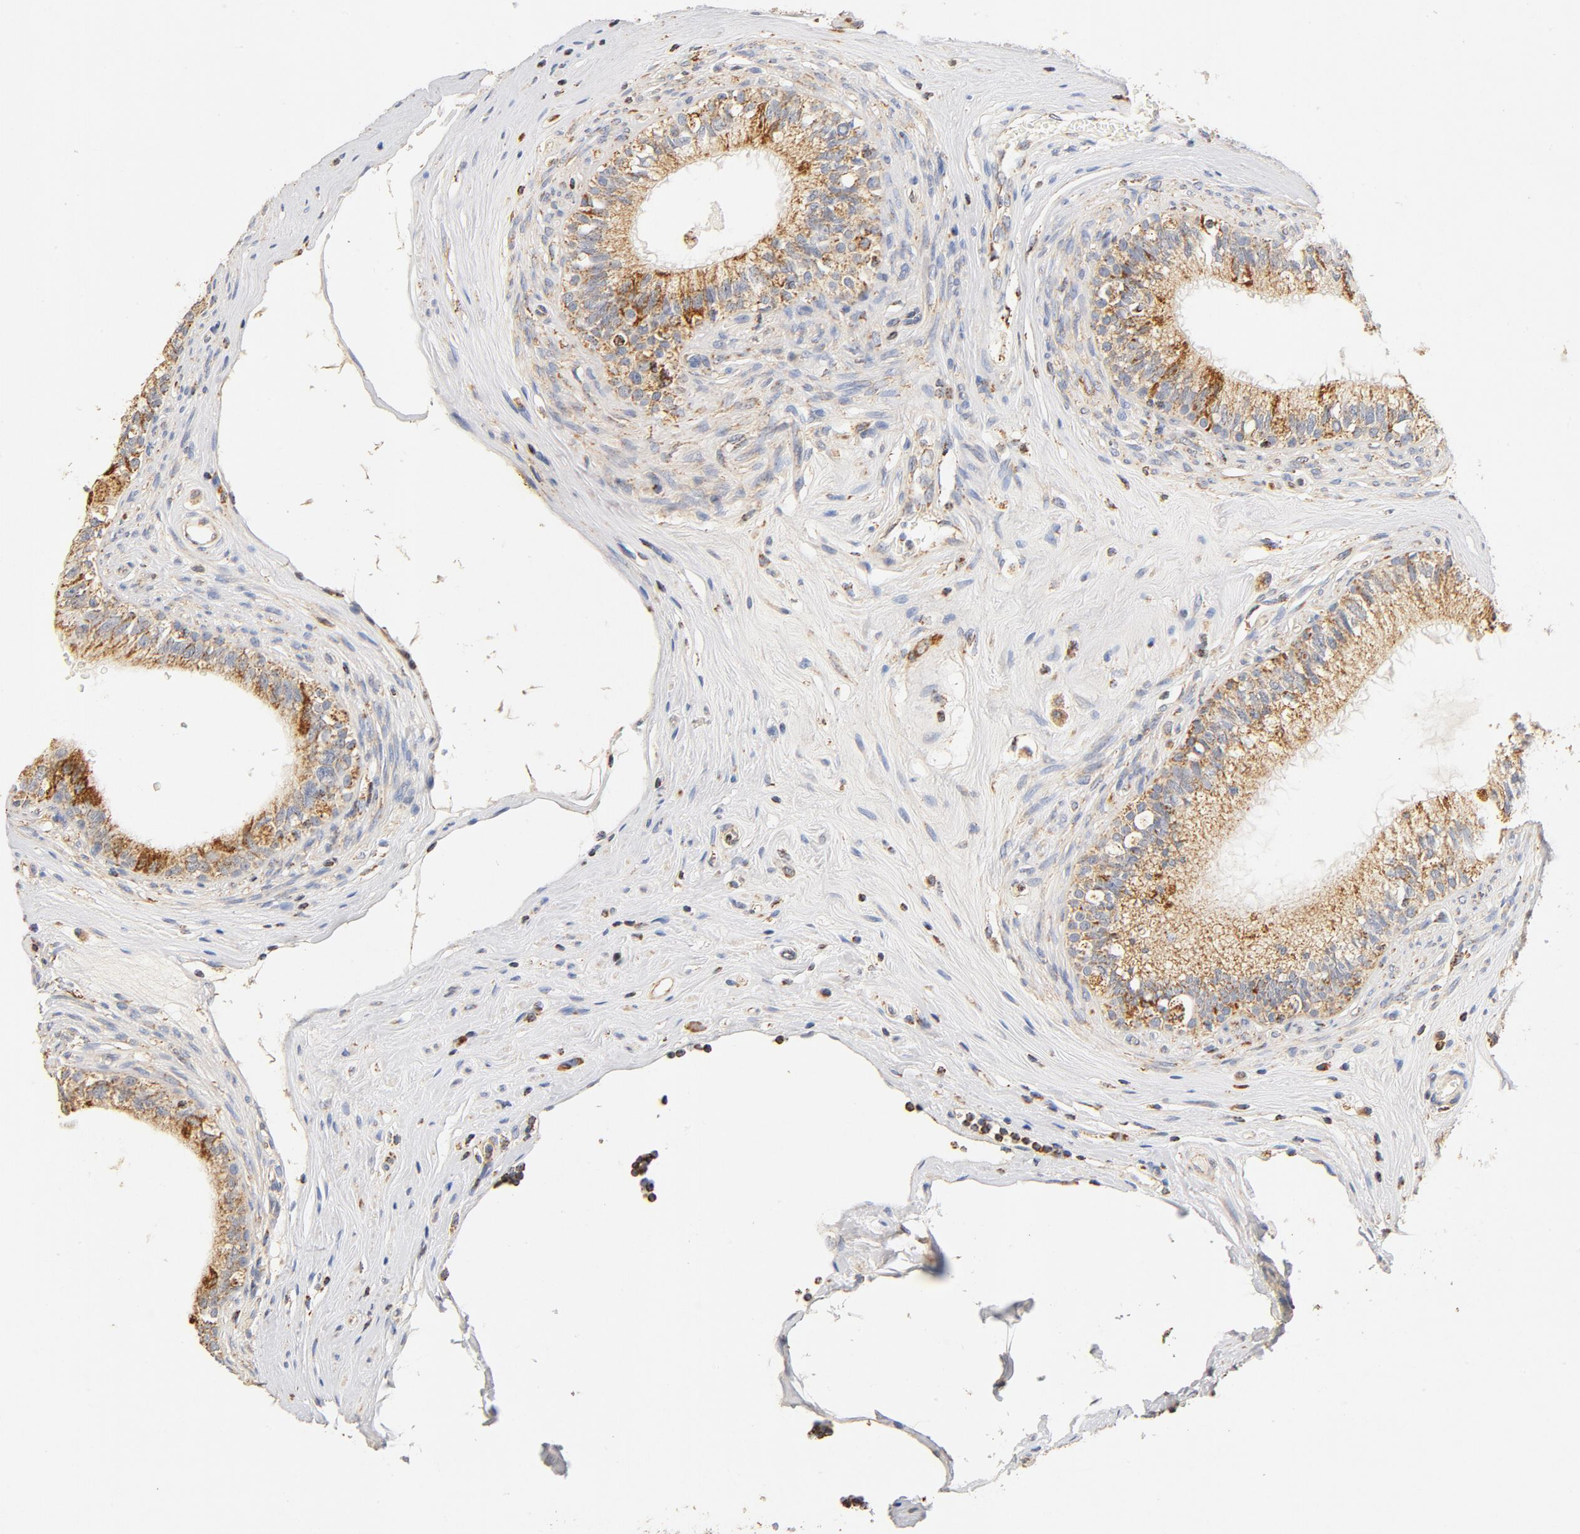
{"staining": {"intensity": "moderate", "quantity": ">75%", "location": "cytoplasmic/membranous"}, "tissue": "epididymis", "cell_type": "Glandular cells", "image_type": "normal", "snomed": [{"axis": "morphology", "description": "Normal tissue, NOS"}, {"axis": "morphology", "description": "Inflammation, NOS"}, {"axis": "topography", "description": "Epididymis"}], "caption": "Epididymis stained for a protein demonstrates moderate cytoplasmic/membranous positivity in glandular cells.", "gene": "COX4I1", "patient": {"sex": "male", "age": 84}}